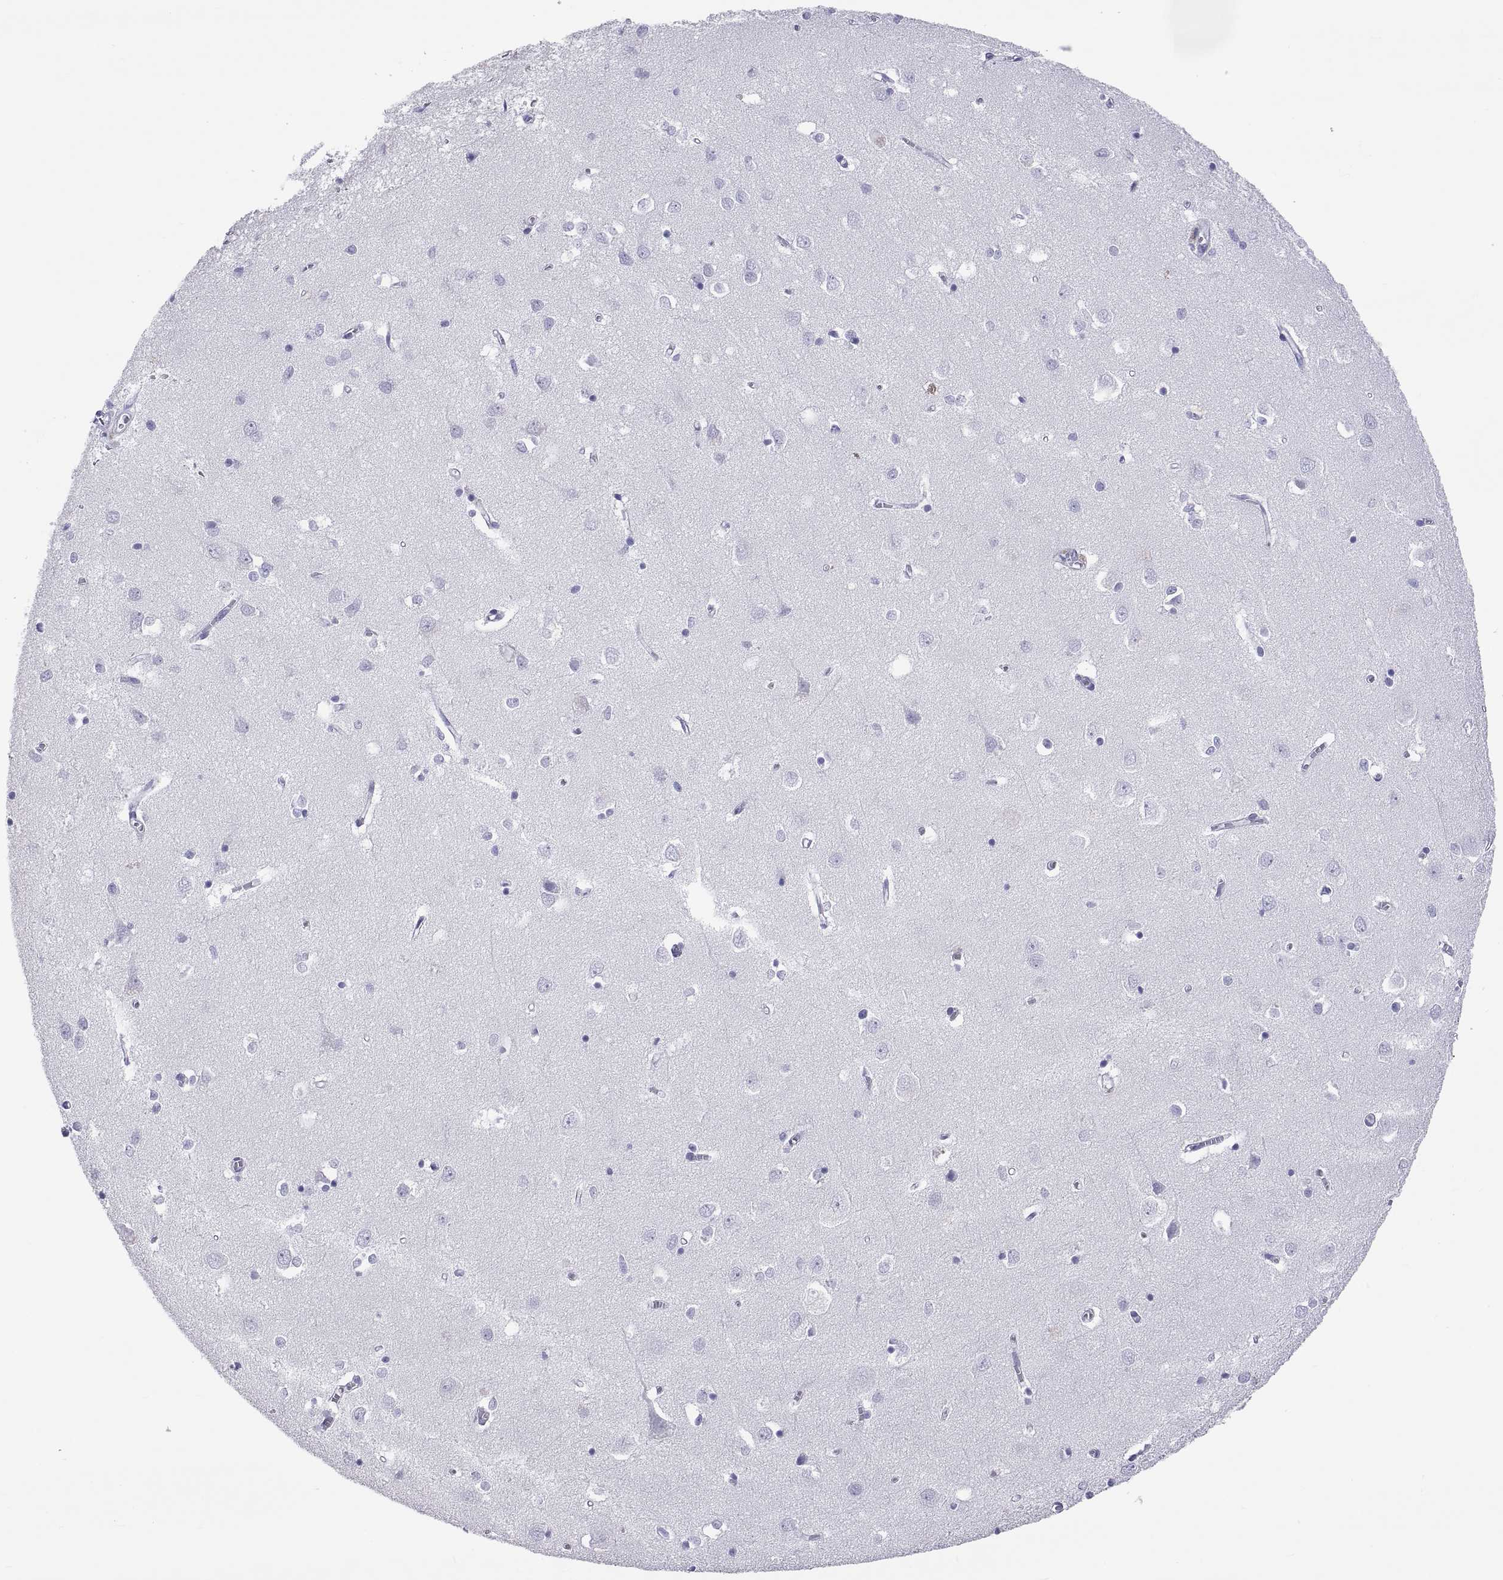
{"staining": {"intensity": "negative", "quantity": "none", "location": "none"}, "tissue": "cerebral cortex", "cell_type": "Endothelial cells", "image_type": "normal", "snomed": [{"axis": "morphology", "description": "Normal tissue, NOS"}, {"axis": "topography", "description": "Cerebral cortex"}], "caption": "Cerebral cortex stained for a protein using immunohistochemistry reveals no expression endothelial cells.", "gene": "QRICH2", "patient": {"sex": "male", "age": 70}}